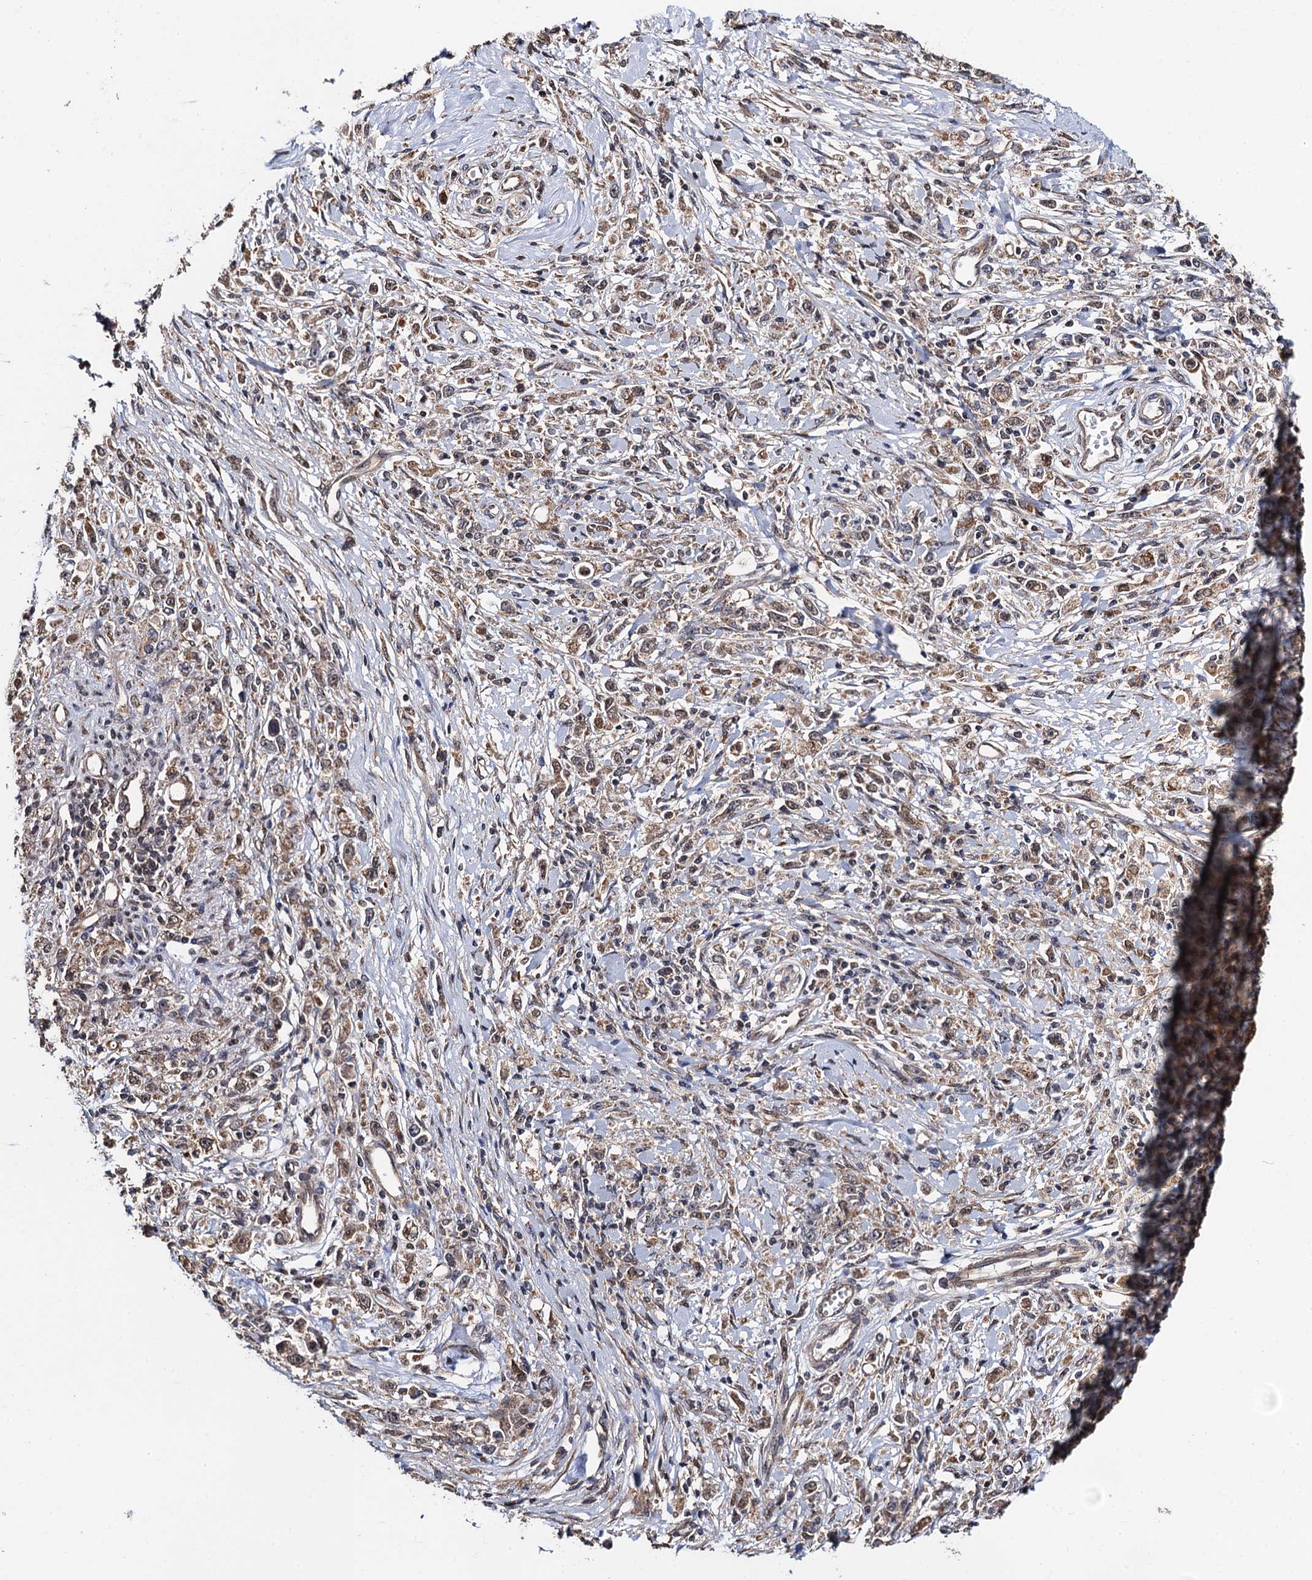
{"staining": {"intensity": "weak", "quantity": ">75%", "location": "cytoplasmic/membranous"}, "tissue": "stomach cancer", "cell_type": "Tumor cells", "image_type": "cancer", "snomed": [{"axis": "morphology", "description": "Adenocarcinoma, NOS"}, {"axis": "topography", "description": "Stomach"}], "caption": "The micrograph demonstrates a brown stain indicating the presence of a protein in the cytoplasmic/membranous of tumor cells in stomach cancer (adenocarcinoma).", "gene": "MIER2", "patient": {"sex": "female", "age": 59}}